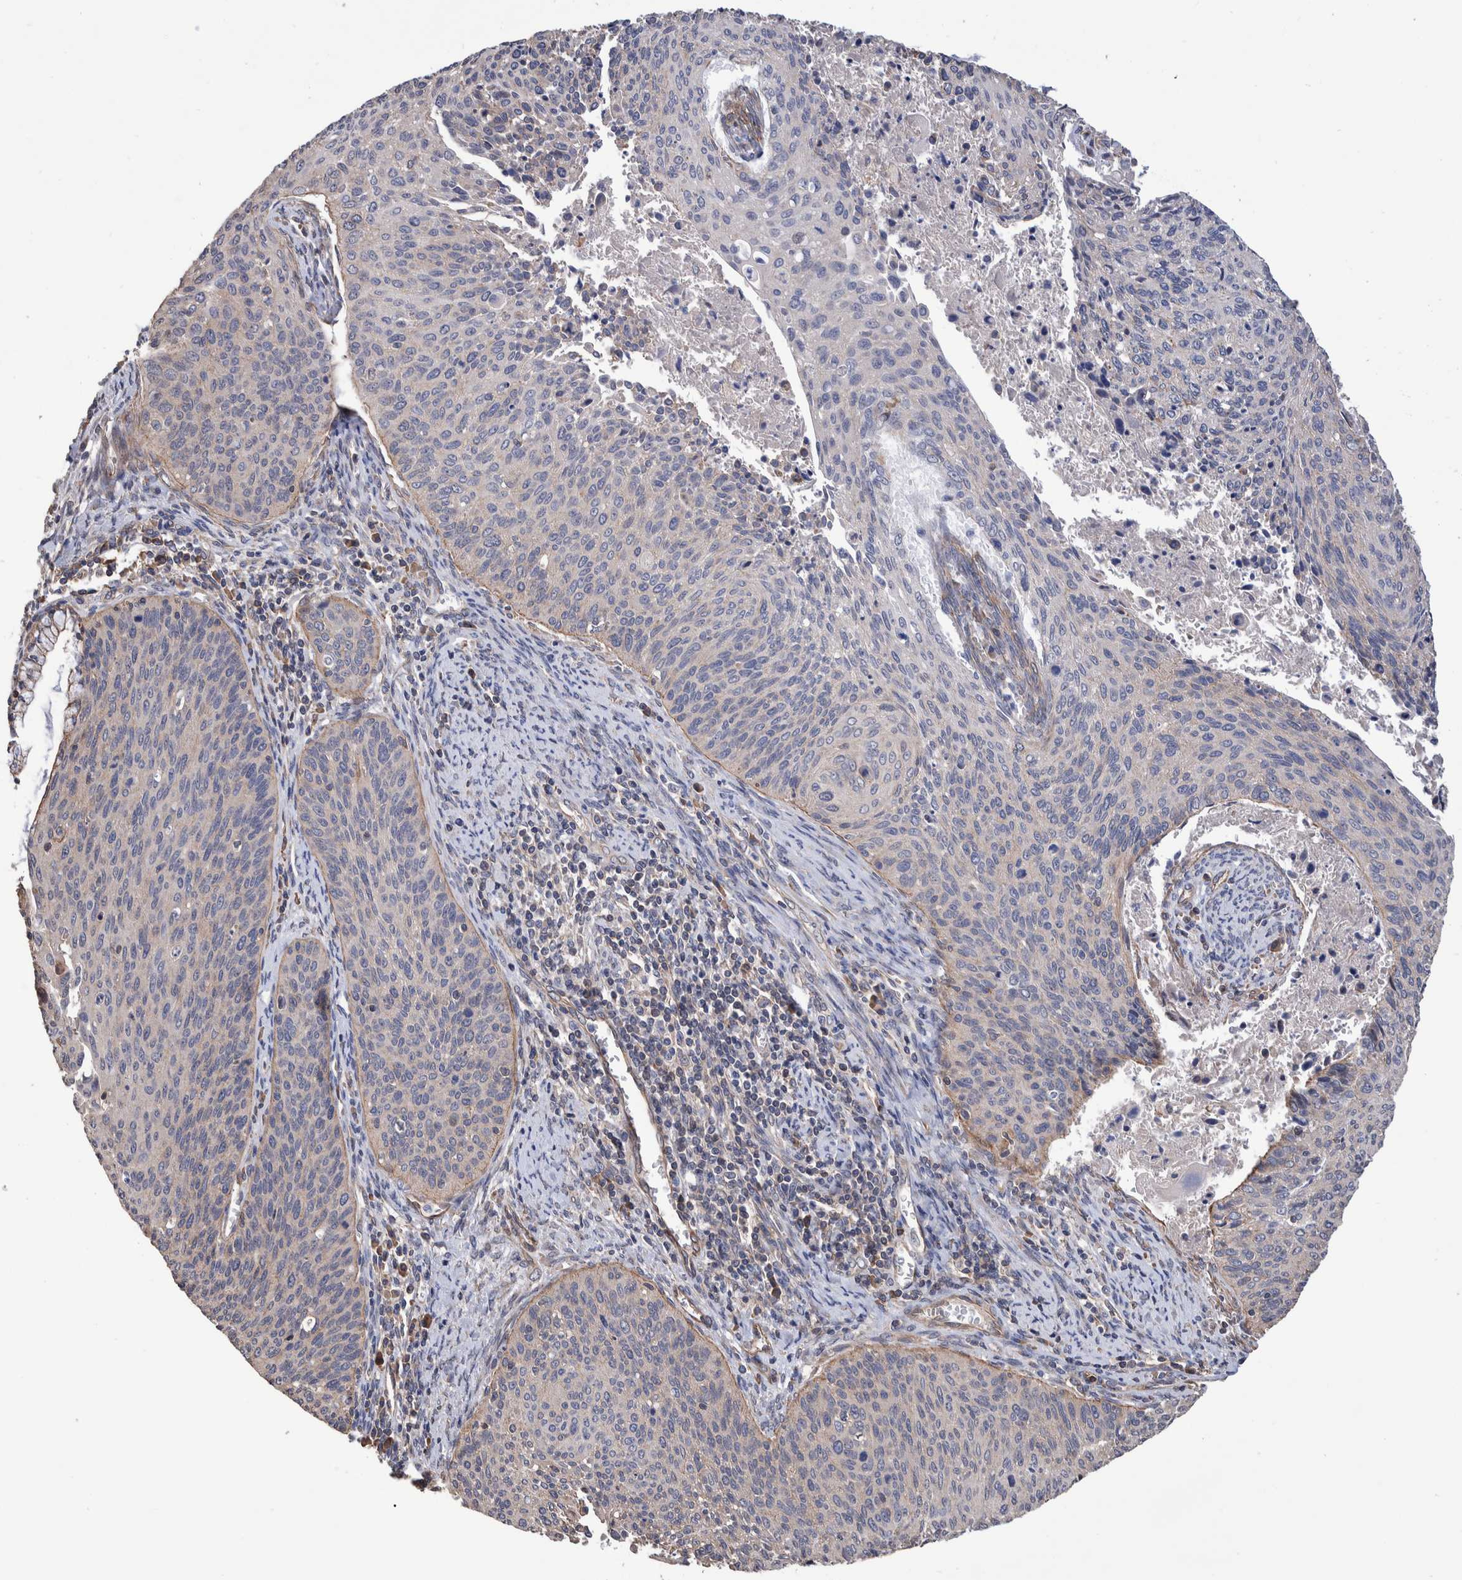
{"staining": {"intensity": "weak", "quantity": "<25%", "location": "cytoplasmic/membranous"}, "tissue": "cervical cancer", "cell_type": "Tumor cells", "image_type": "cancer", "snomed": [{"axis": "morphology", "description": "Squamous cell carcinoma, NOS"}, {"axis": "topography", "description": "Cervix"}], "caption": "Immunohistochemistry (IHC) image of neoplastic tissue: human squamous cell carcinoma (cervical) stained with DAB (3,3'-diaminobenzidine) exhibits no significant protein positivity in tumor cells.", "gene": "SLC45A4", "patient": {"sex": "female", "age": 55}}